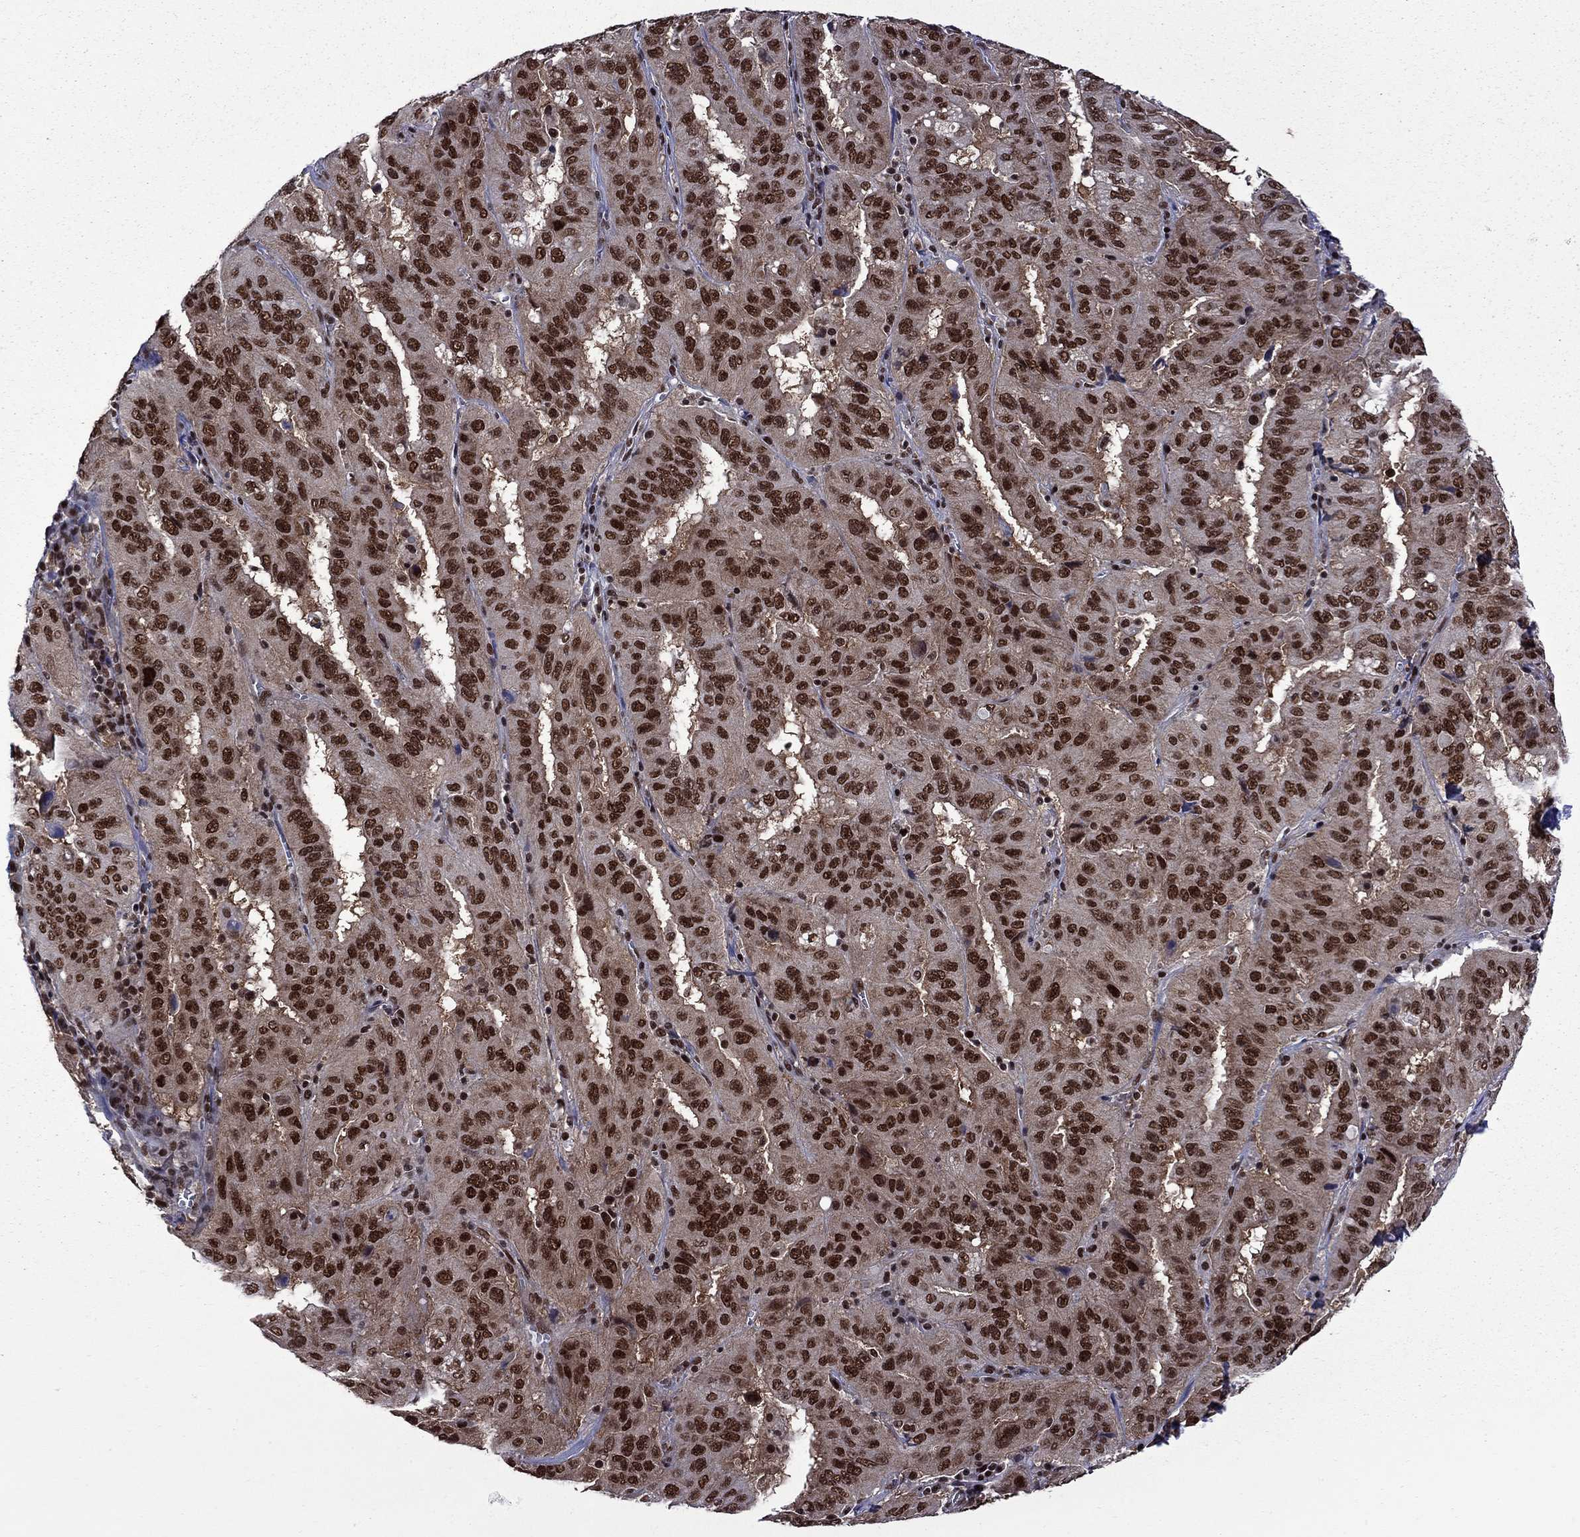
{"staining": {"intensity": "strong", "quantity": ">75%", "location": "nuclear"}, "tissue": "pancreatic cancer", "cell_type": "Tumor cells", "image_type": "cancer", "snomed": [{"axis": "morphology", "description": "Adenocarcinoma, NOS"}, {"axis": "topography", "description": "Pancreas"}], "caption": "Protein staining of pancreatic cancer (adenocarcinoma) tissue demonstrates strong nuclear positivity in approximately >75% of tumor cells.", "gene": "MED25", "patient": {"sex": "male", "age": 63}}